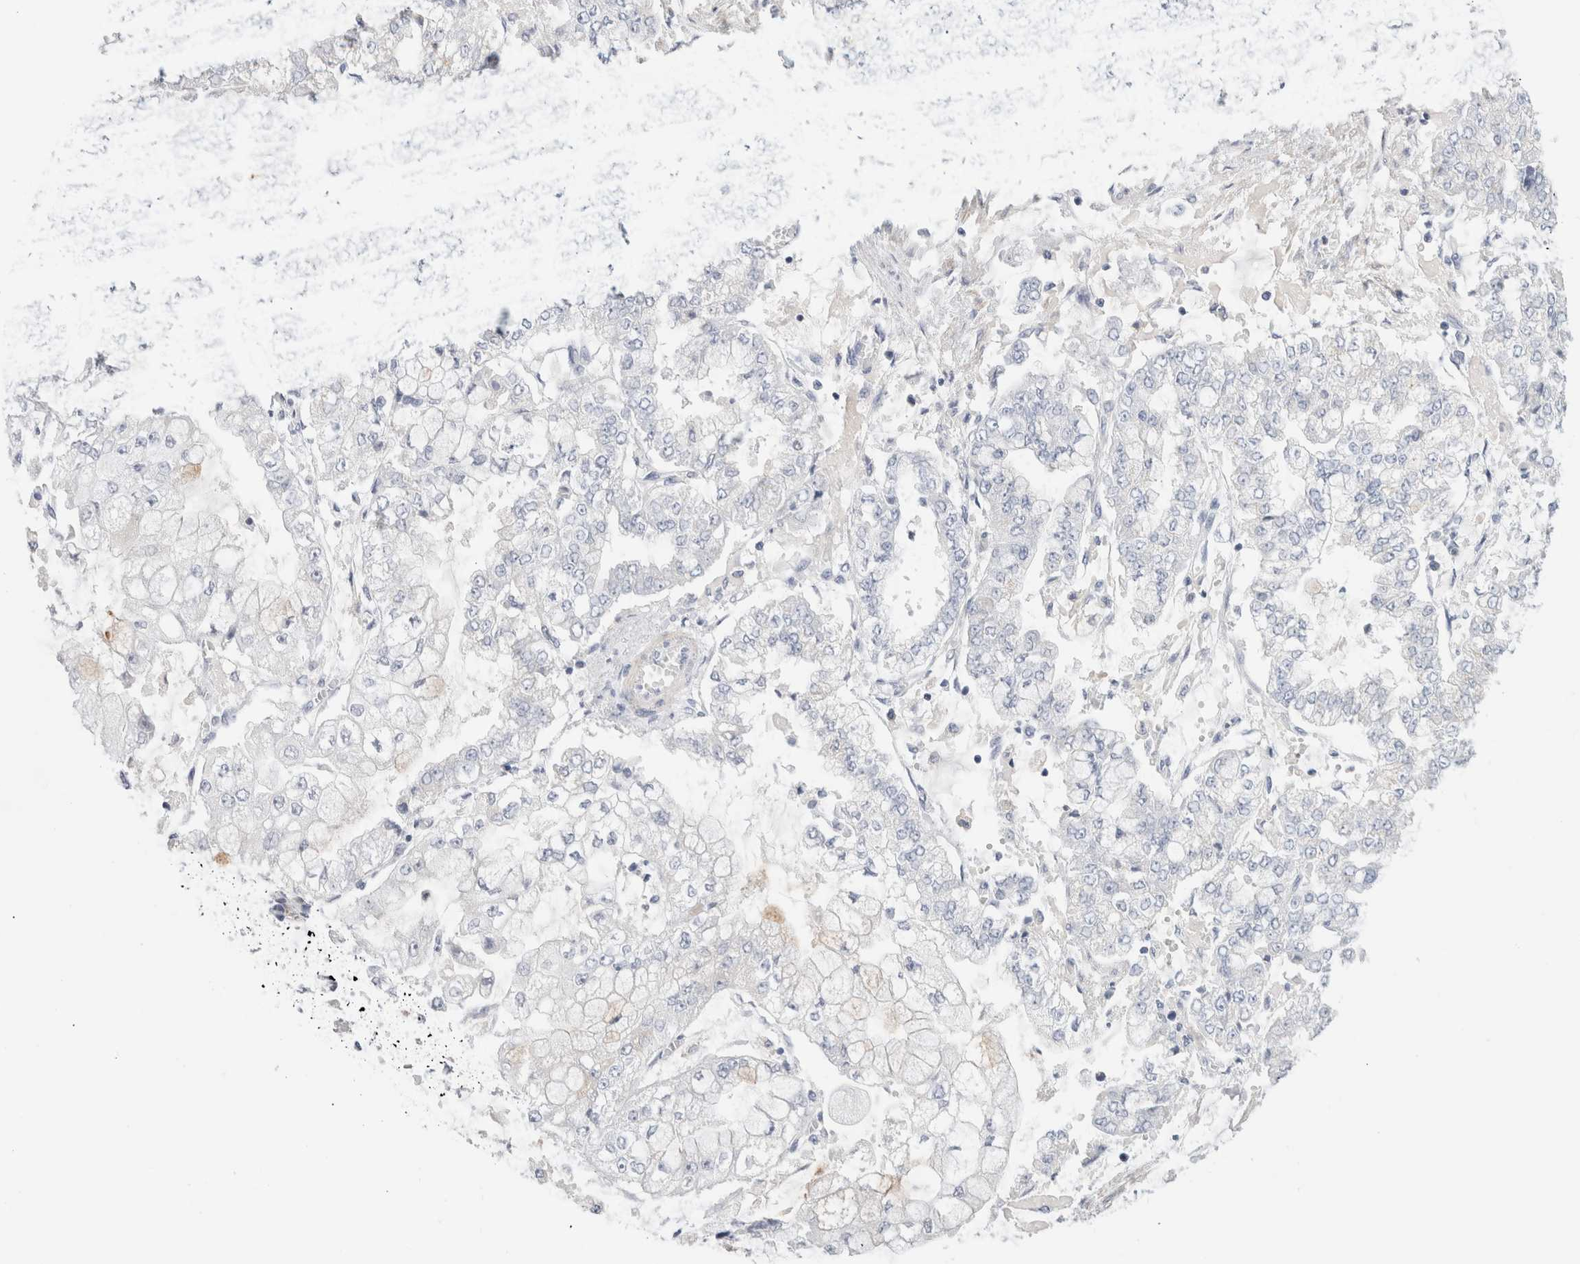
{"staining": {"intensity": "negative", "quantity": "none", "location": "none"}, "tissue": "stomach cancer", "cell_type": "Tumor cells", "image_type": "cancer", "snomed": [{"axis": "morphology", "description": "Adenocarcinoma, NOS"}, {"axis": "topography", "description": "Stomach"}], "caption": "Immunohistochemistry (IHC) of stomach adenocarcinoma demonstrates no positivity in tumor cells. (IHC, brightfield microscopy, high magnification).", "gene": "ADAM30", "patient": {"sex": "male", "age": 76}}